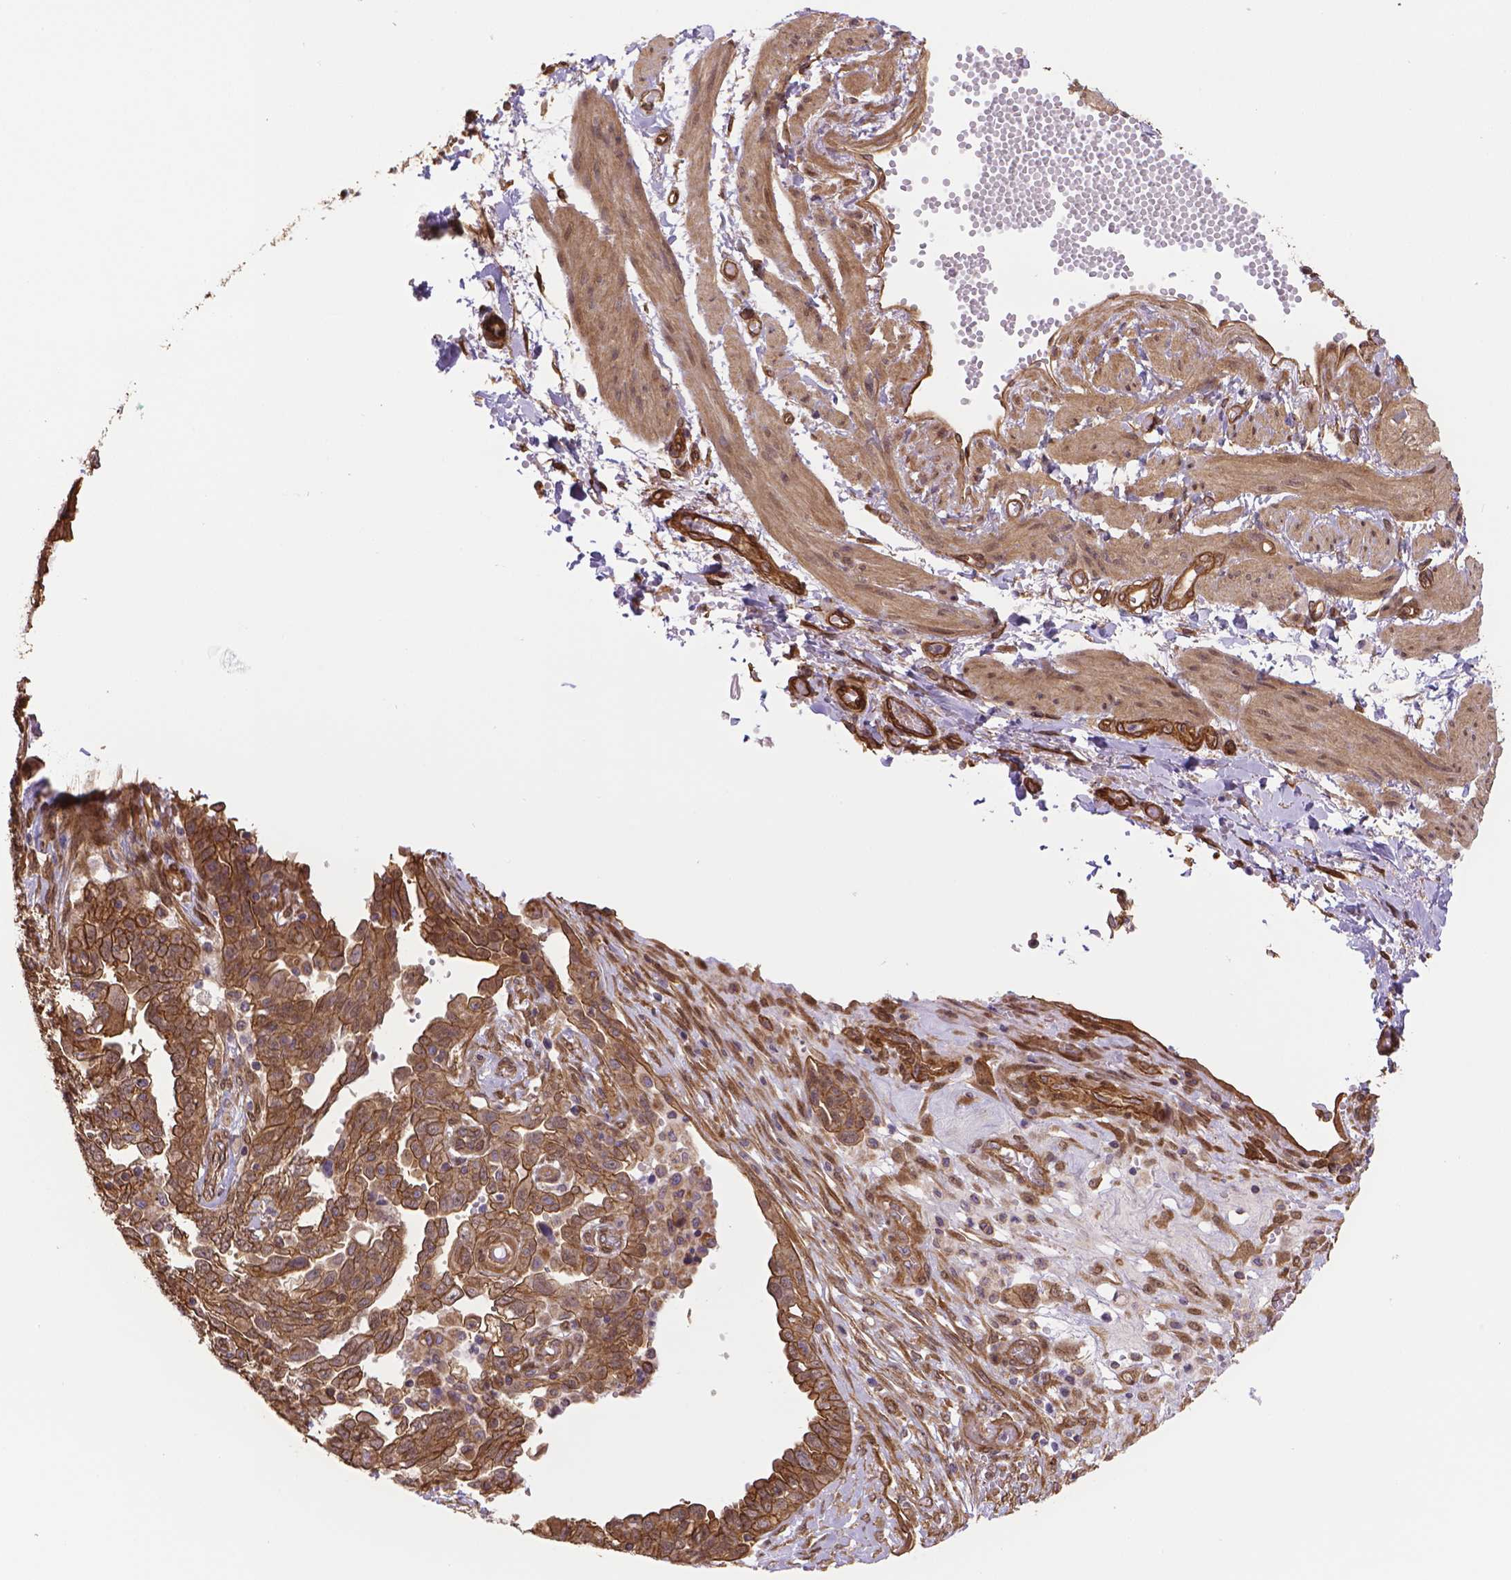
{"staining": {"intensity": "moderate", "quantity": ">75%", "location": "cytoplasmic/membranous"}, "tissue": "ovarian cancer", "cell_type": "Tumor cells", "image_type": "cancer", "snomed": [{"axis": "morphology", "description": "Cystadenocarcinoma, serous, NOS"}, {"axis": "topography", "description": "Ovary"}], "caption": "Brown immunohistochemical staining in ovarian cancer displays moderate cytoplasmic/membranous staining in about >75% of tumor cells.", "gene": "YAP1", "patient": {"sex": "female", "age": 67}}